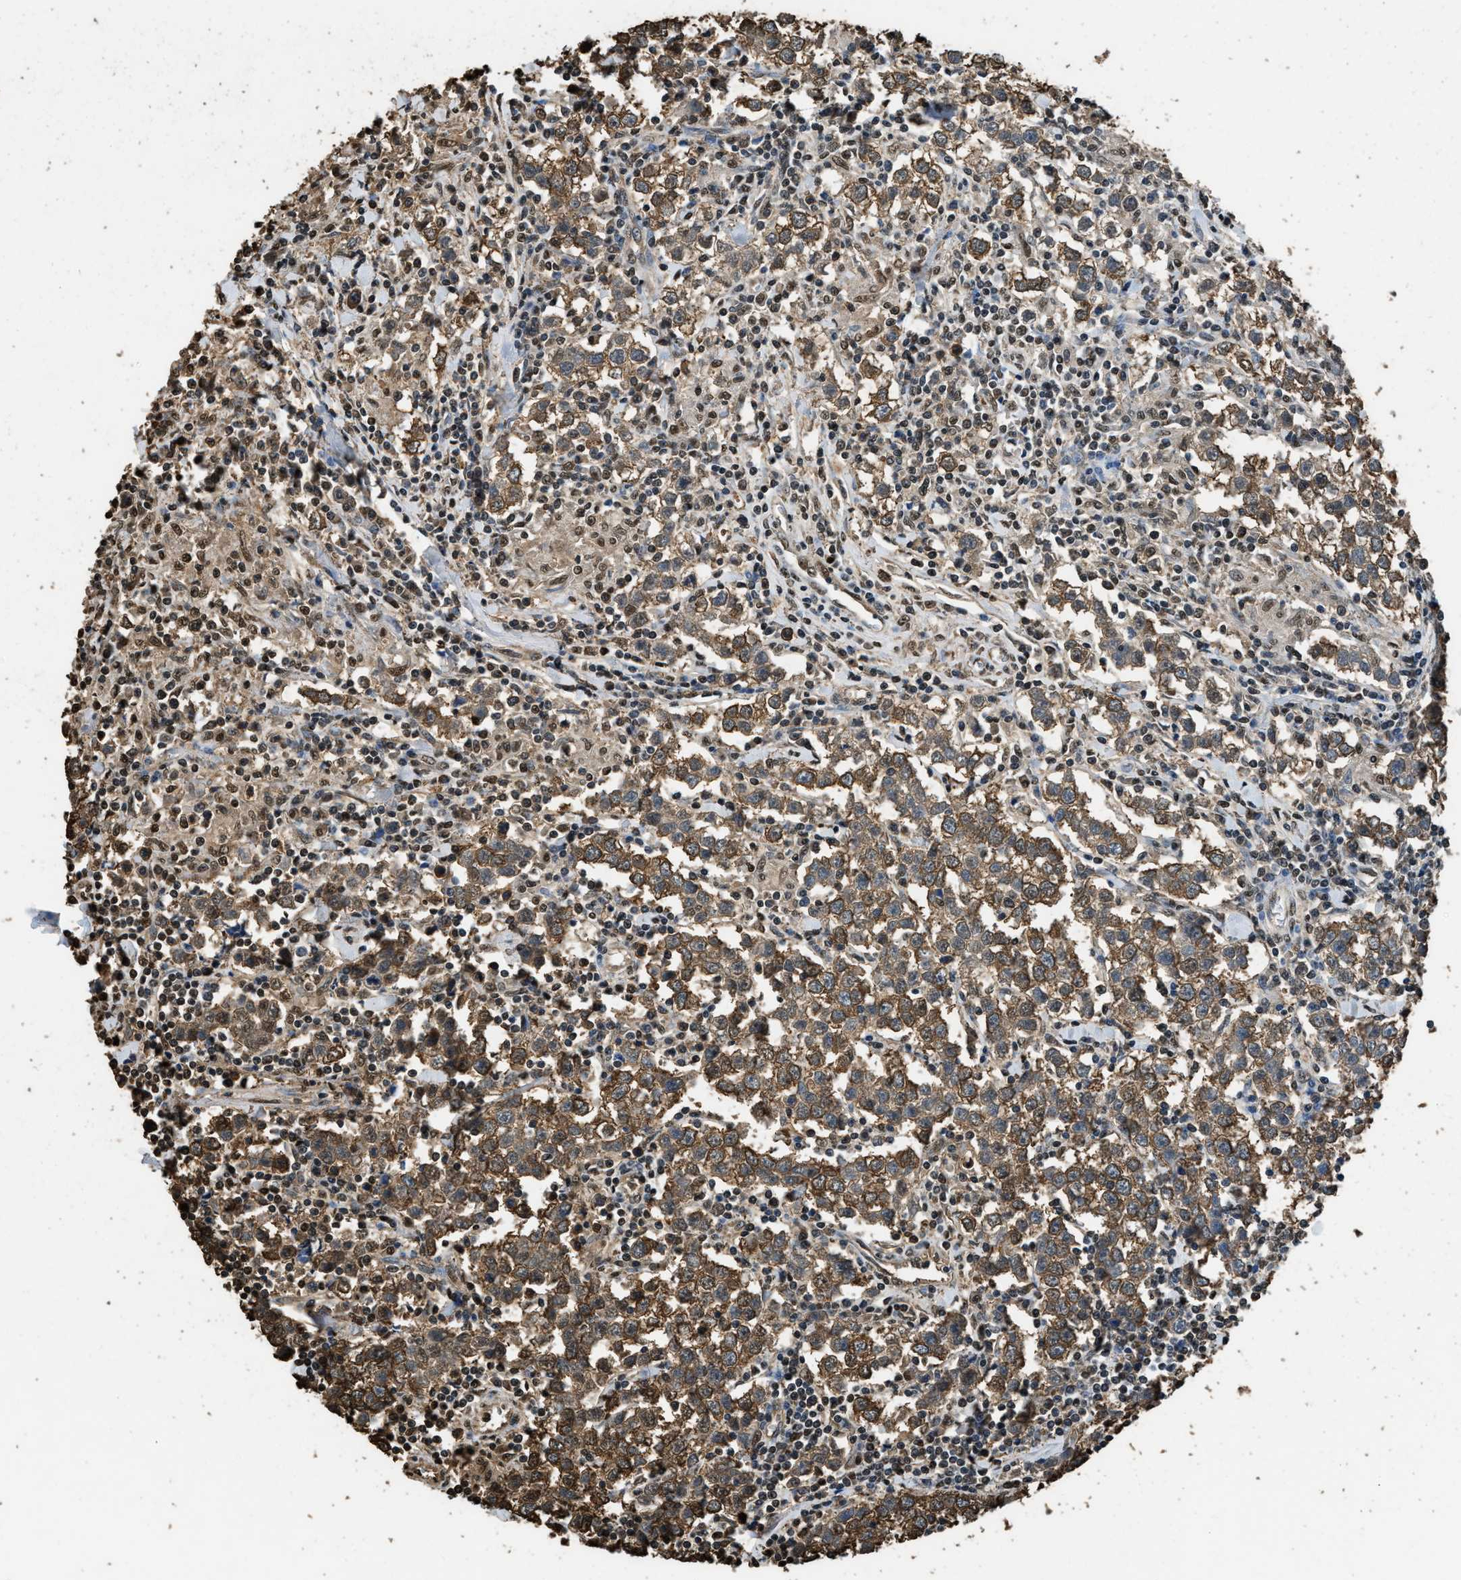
{"staining": {"intensity": "moderate", "quantity": ">75%", "location": "cytoplasmic/membranous"}, "tissue": "testis cancer", "cell_type": "Tumor cells", "image_type": "cancer", "snomed": [{"axis": "morphology", "description": "Seminoma, NOS"}, {"axis": "morphology", "description": "Carcinoma, Embryonal, NOS"}, {"axis": "topography", "description": "Testis"}], "caption": "Approximately >75% of tumor cells in human embryonal carcinoma (testis) display moderate cytoplasmic/membranous protein staining as visualized by brown immunohistochemical staining.", "gene": "GAPDH", "patient": {"sex": "male", "age": 36}}